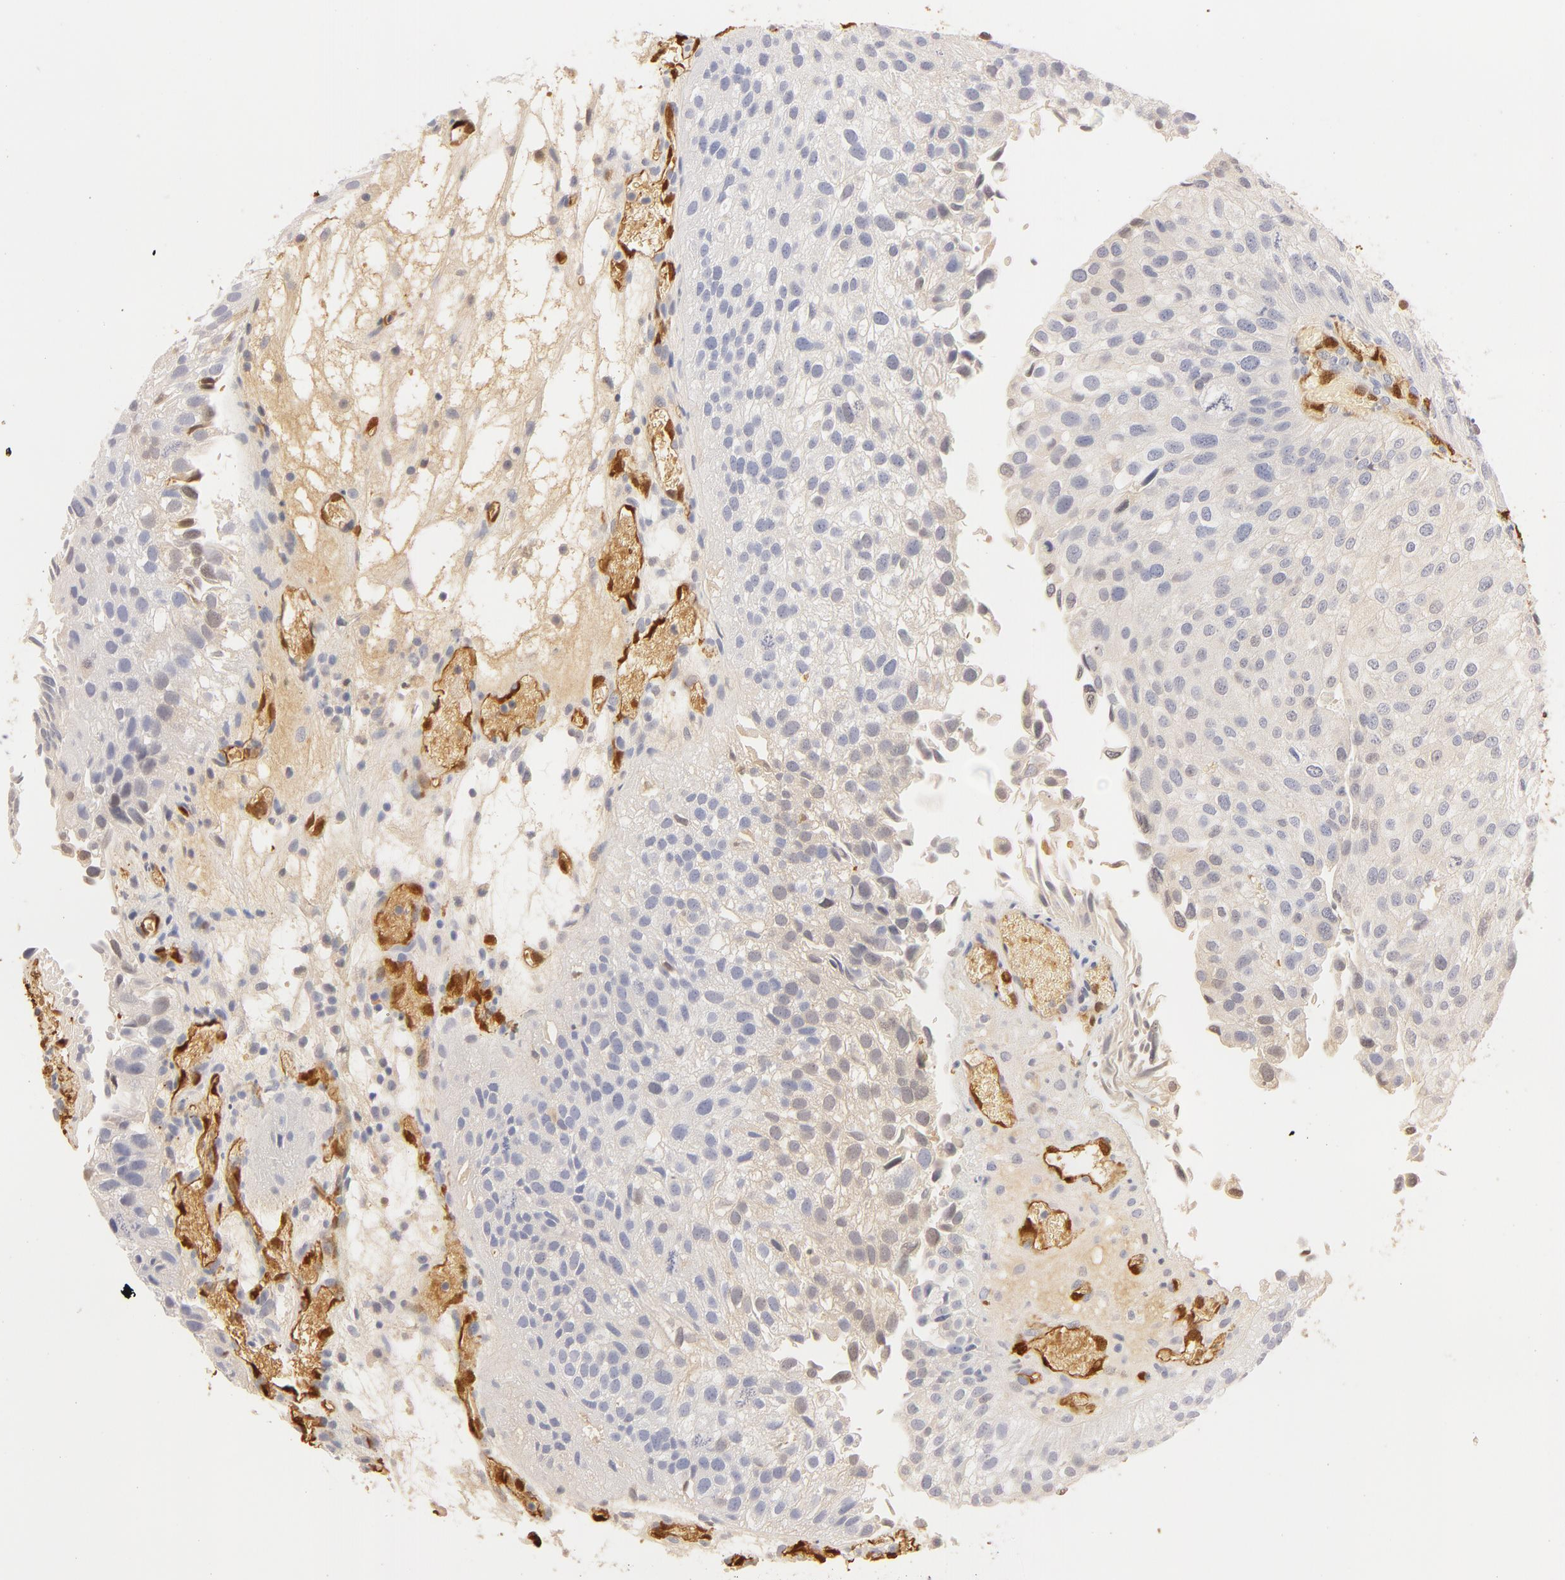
{"staining": {"intensity": "negative", "quantity": "none", "location": "none"}, "tissue": "urothelial cancer", "cell_type": "Tumor cells", "image_type": "cancer", "snomed": [{"axis": "morphology", "description": "Urothelial carcinoma, Low grade"}, {"axis": "topography", "description": "Urinary bladder"}], "caption": "There is no significant positivity in tumor cells of urothelial cancer. (Stains: DAB (3,3'-diaminobenzidine) immunohistochemistry with hematoxylin counter stain, Microscopy: brightfield microscopy at high magnification).", "gene": "CA2", "patient": {"sex": "female", "age": 89}}